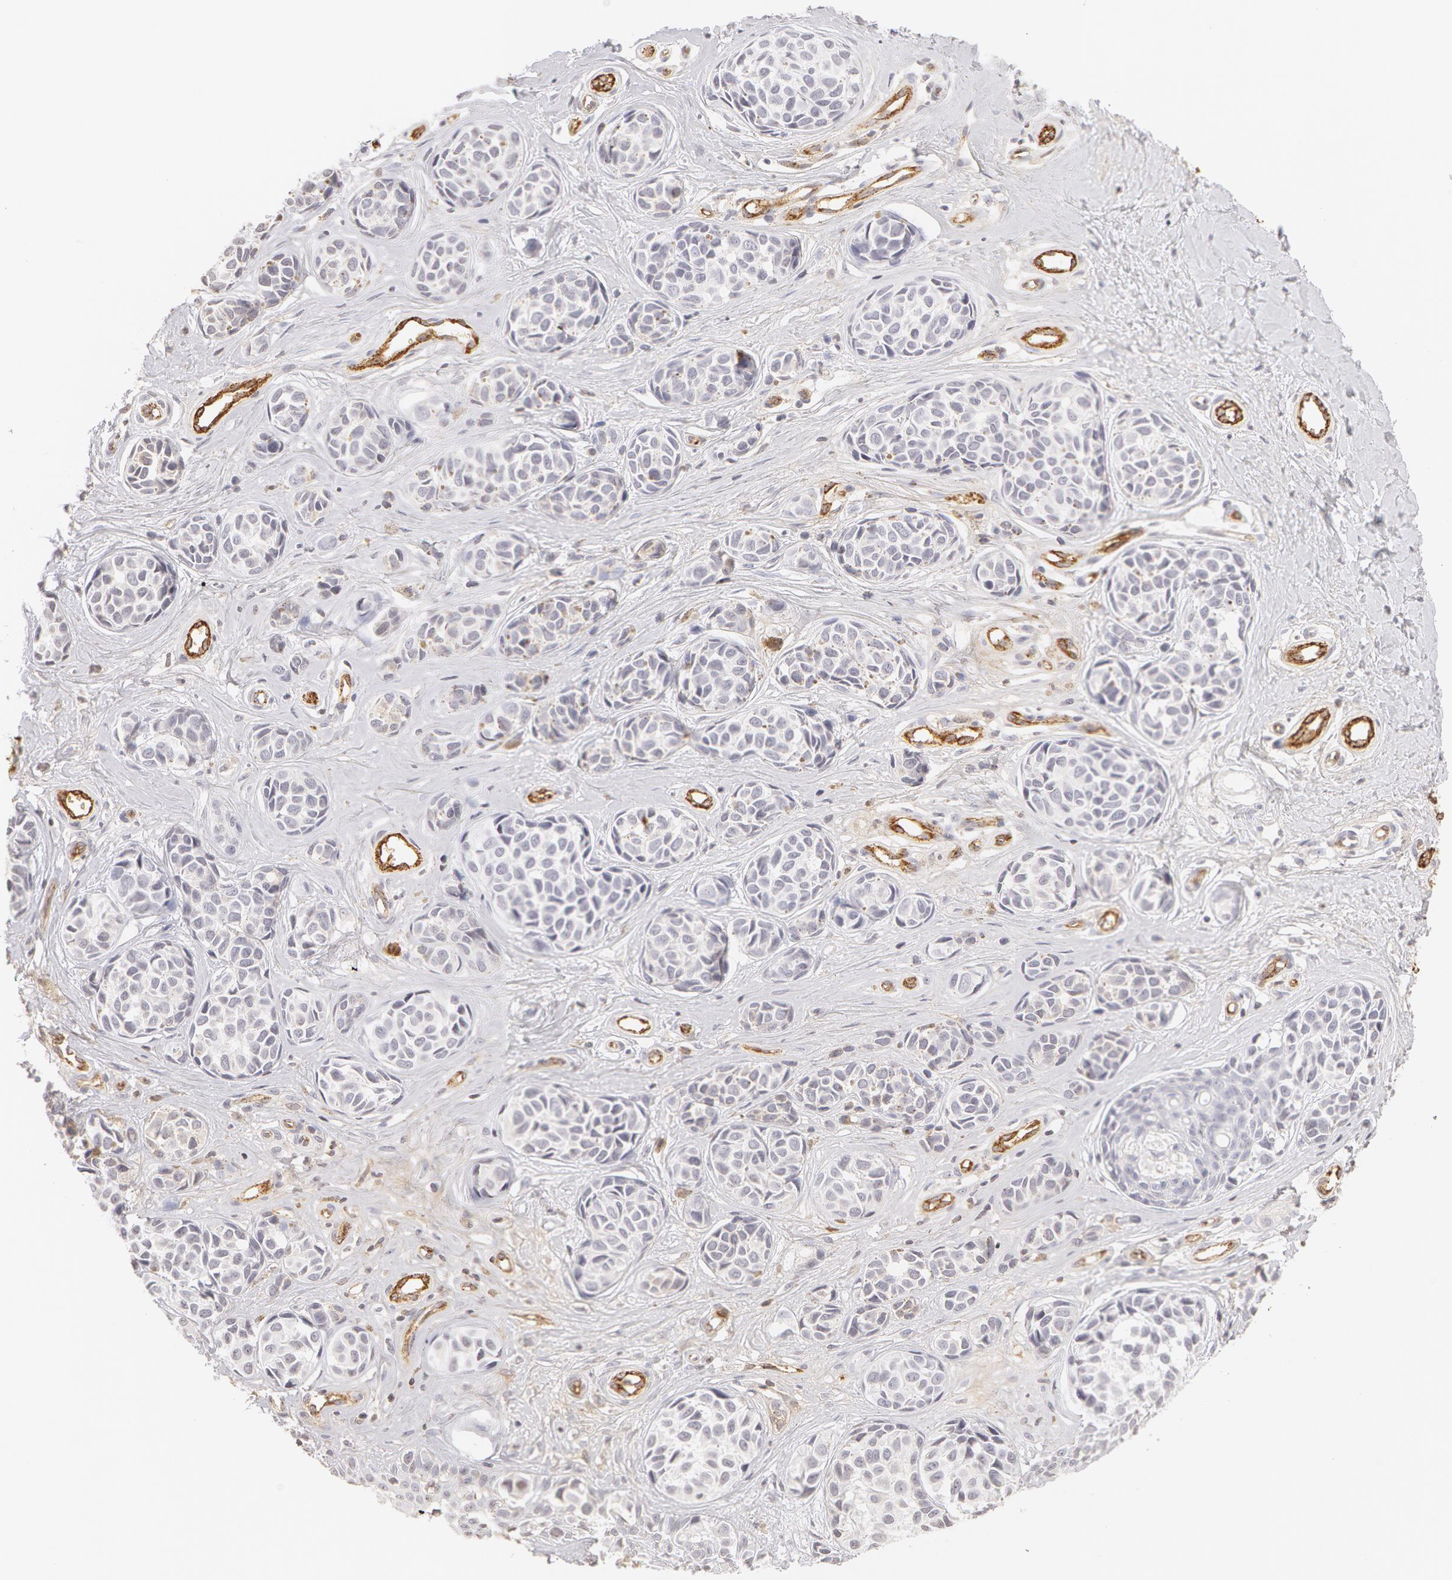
{"staining": {"intensity": "negative", "quantity": "none", "location": "none"}, "tissue": "melanoma", "cell_type": "Tumor cells", "image_type": "cancer", "snomed": [{"axis": "morphology", "description": "Malignant melanoma, NOS"}, {"axis": "topography", "description": "Skin"}], "caption": "Immunohistochemistry micrograph of neoplastic tissue: melanoma stained with DAB demonstrates no significant protein expression in tumor cells.", "gene": "VWF", "patient": {"sex": "male", "age": 79}}